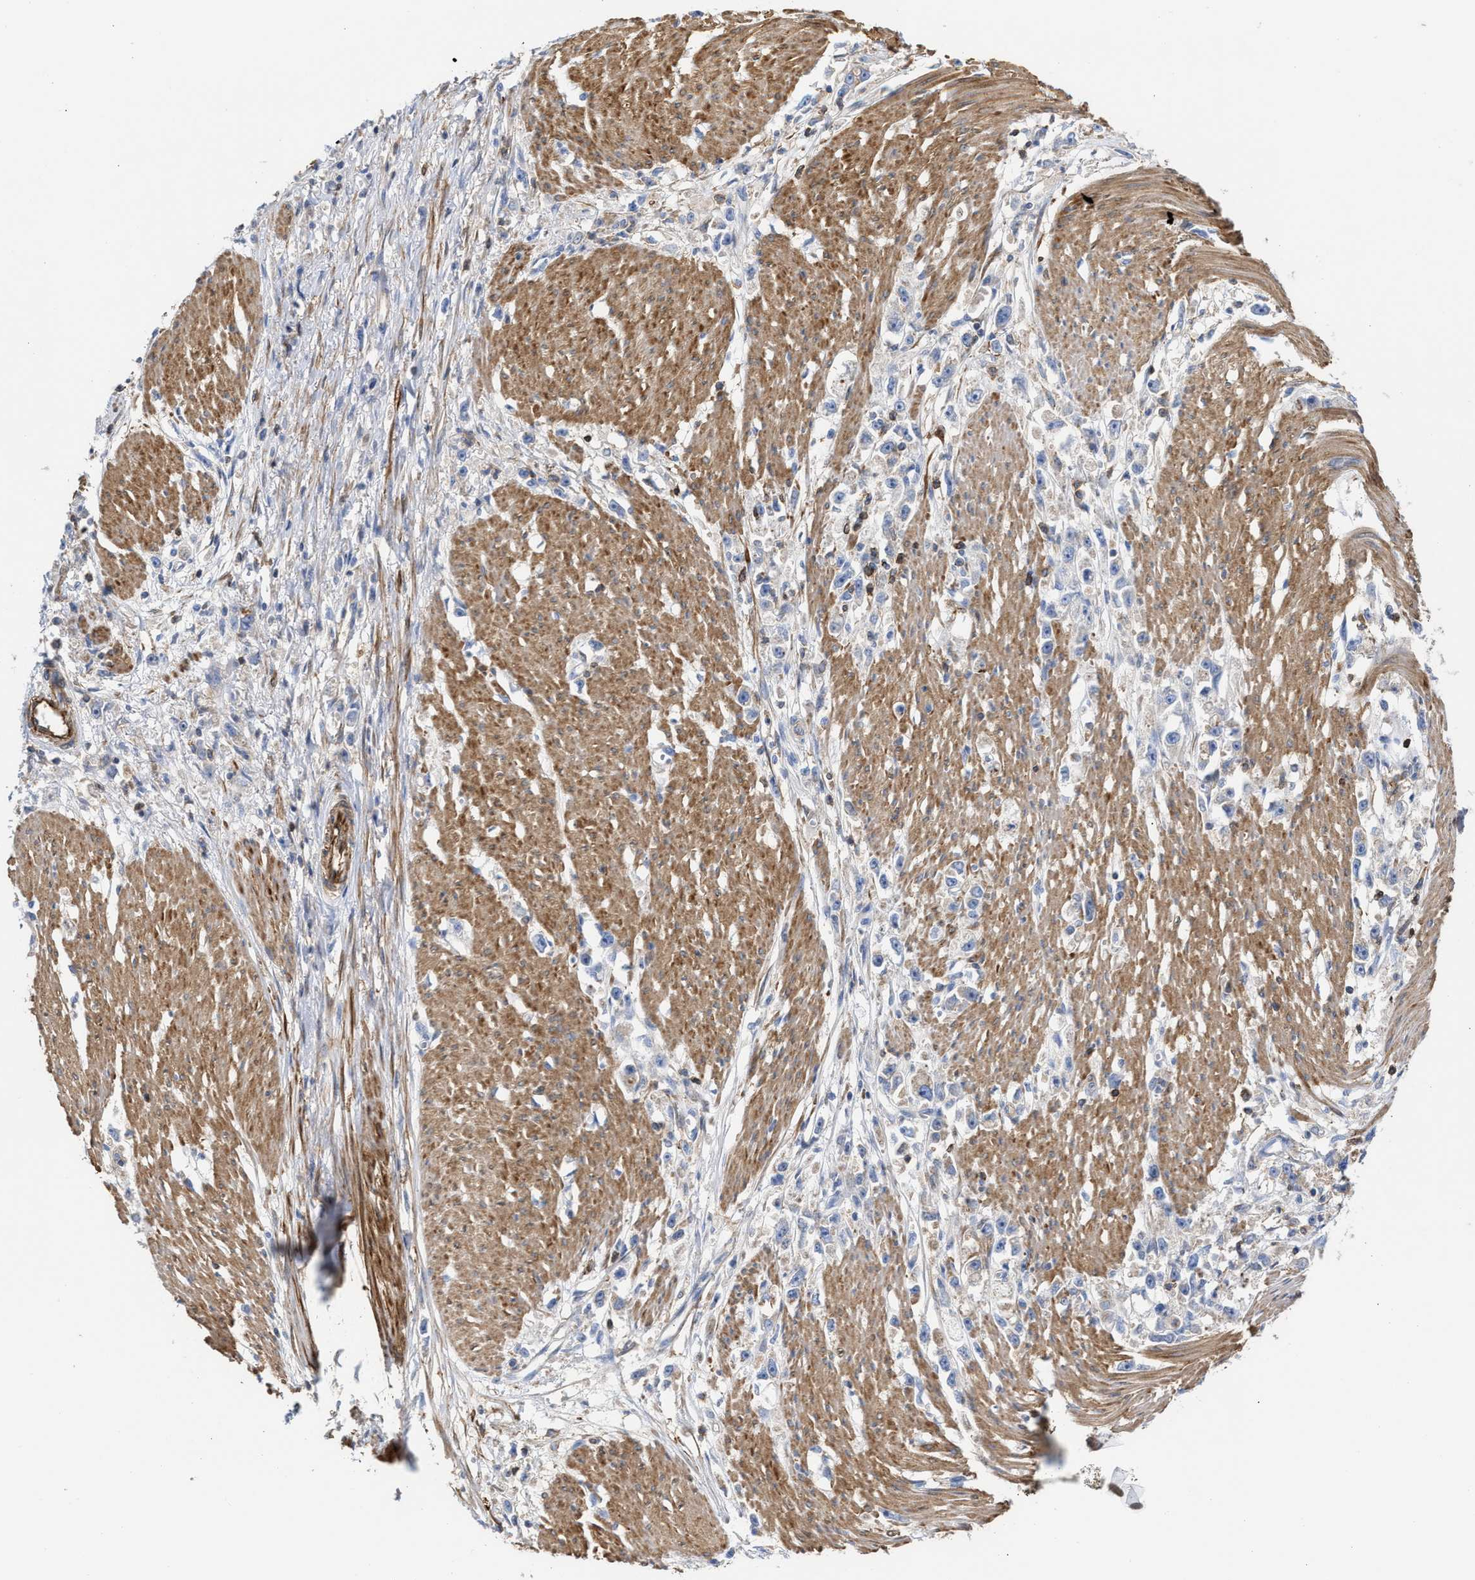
{"staining": {"intensity": "moderate", "quantity": "25%-75%", "location": "cytoplasmic/membranous"}, "tissue": "stomach cancer", "cell_type": "Tumor cells", "image_type": "cancer", "snomed": [{"axis": "morphology", "description": "Adenocarcinoma, NOS"}, {"axis": "topography", "description": "Stomach"}], "caption": "Immunohistochemical staining of stomach cancer displays medium levels of moderate cytoplasmic/membranous staining in approximately 25%-75% of tumor cells.", "gene": "HS3ST5", "patient": {"sex": "female", "age": 59}}